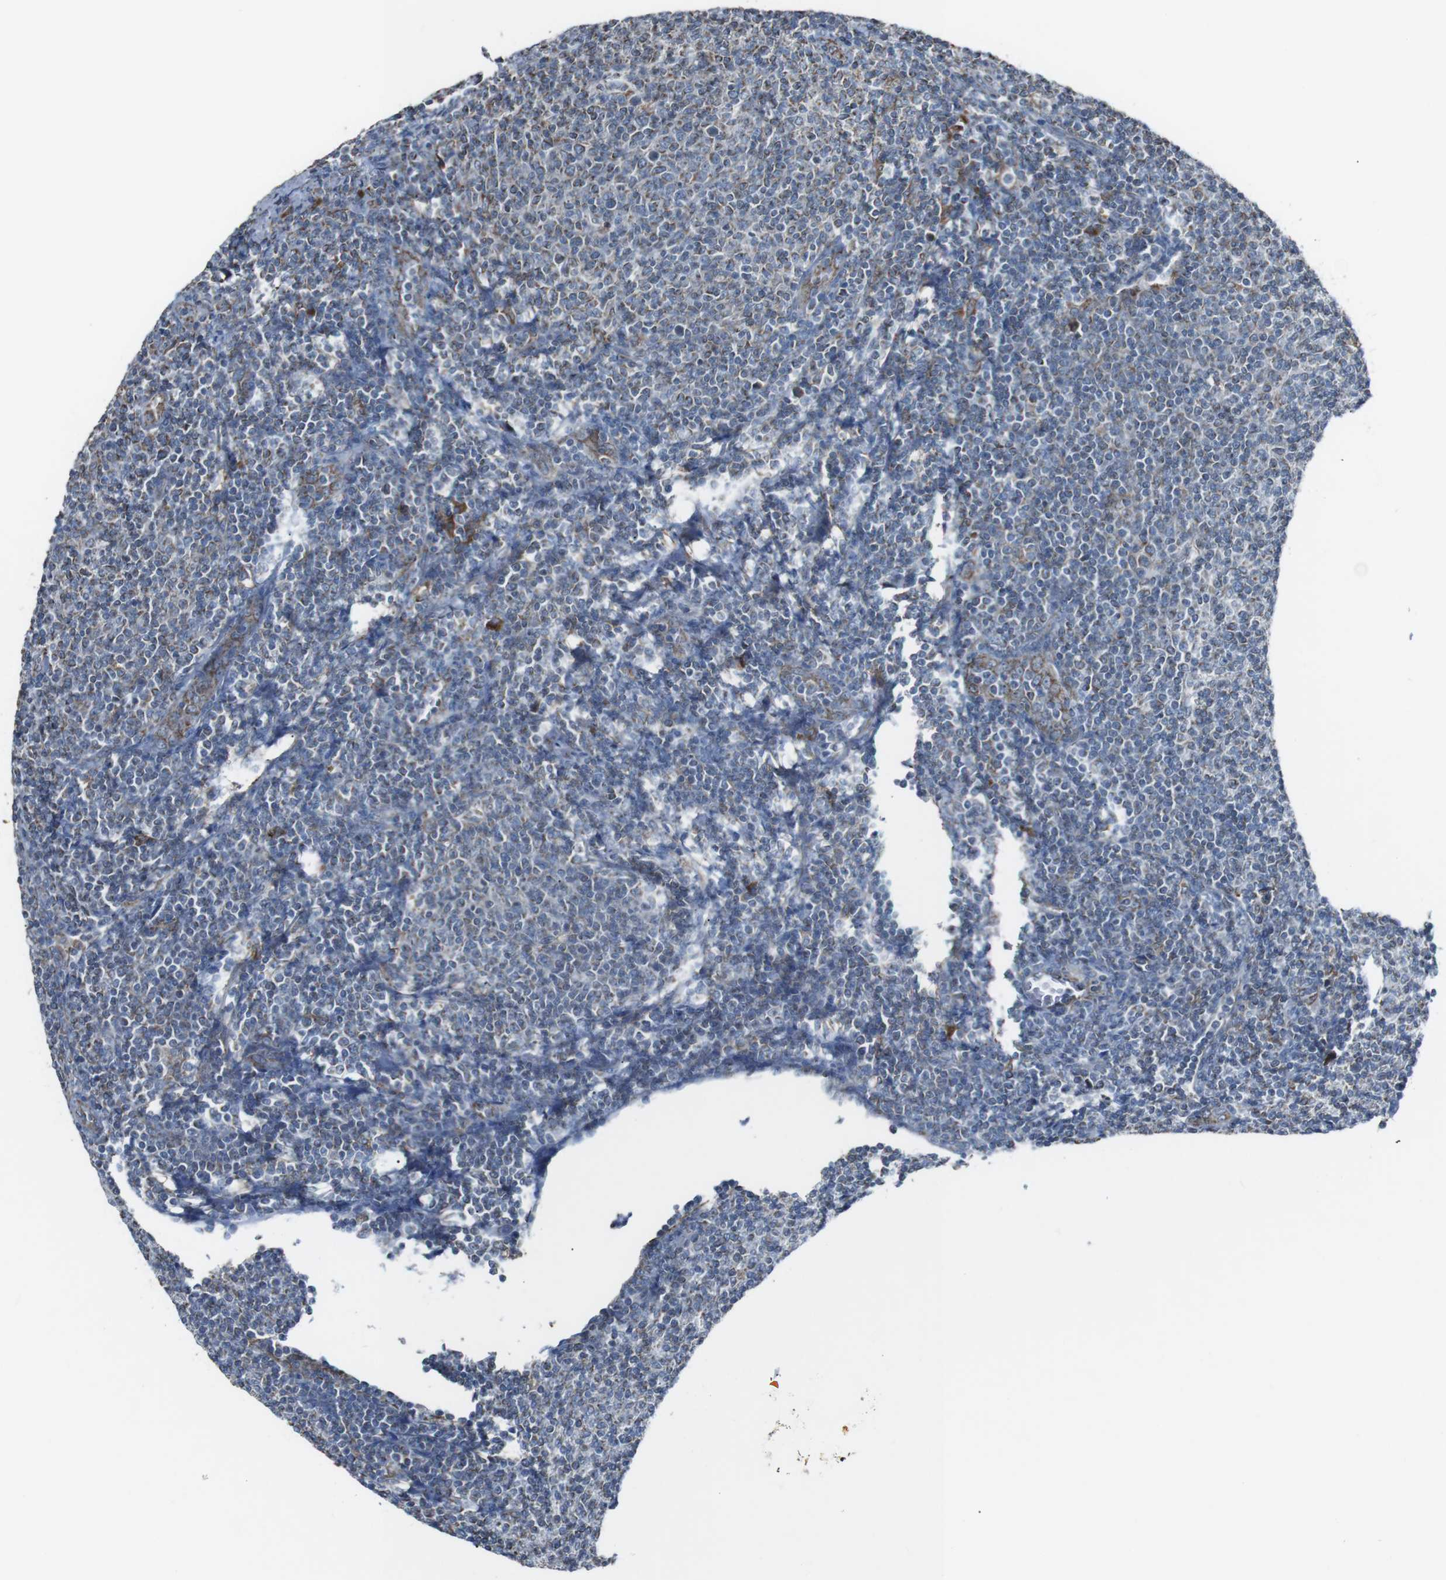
{"staining": {"intensity": "weak", "quantity": "<25%", "location": "cytoplasmic/membranous"}, "tissue": "lymphoma", "cell_type": "Tumor cells", "image_type": "cancer", "snomed": [{"axis": "morphology", "description": "Malignant lymphoma, non-Hodgkin's type, Low grade"}, {"axis": "topography", "description": "Lymph node"}], "caption": "Lymphoma stained for a protein using immunohistochemistry reveals no expression tumor cells.", "gene": "CISD2", "patient": {"sex": "male", "age": 66}}